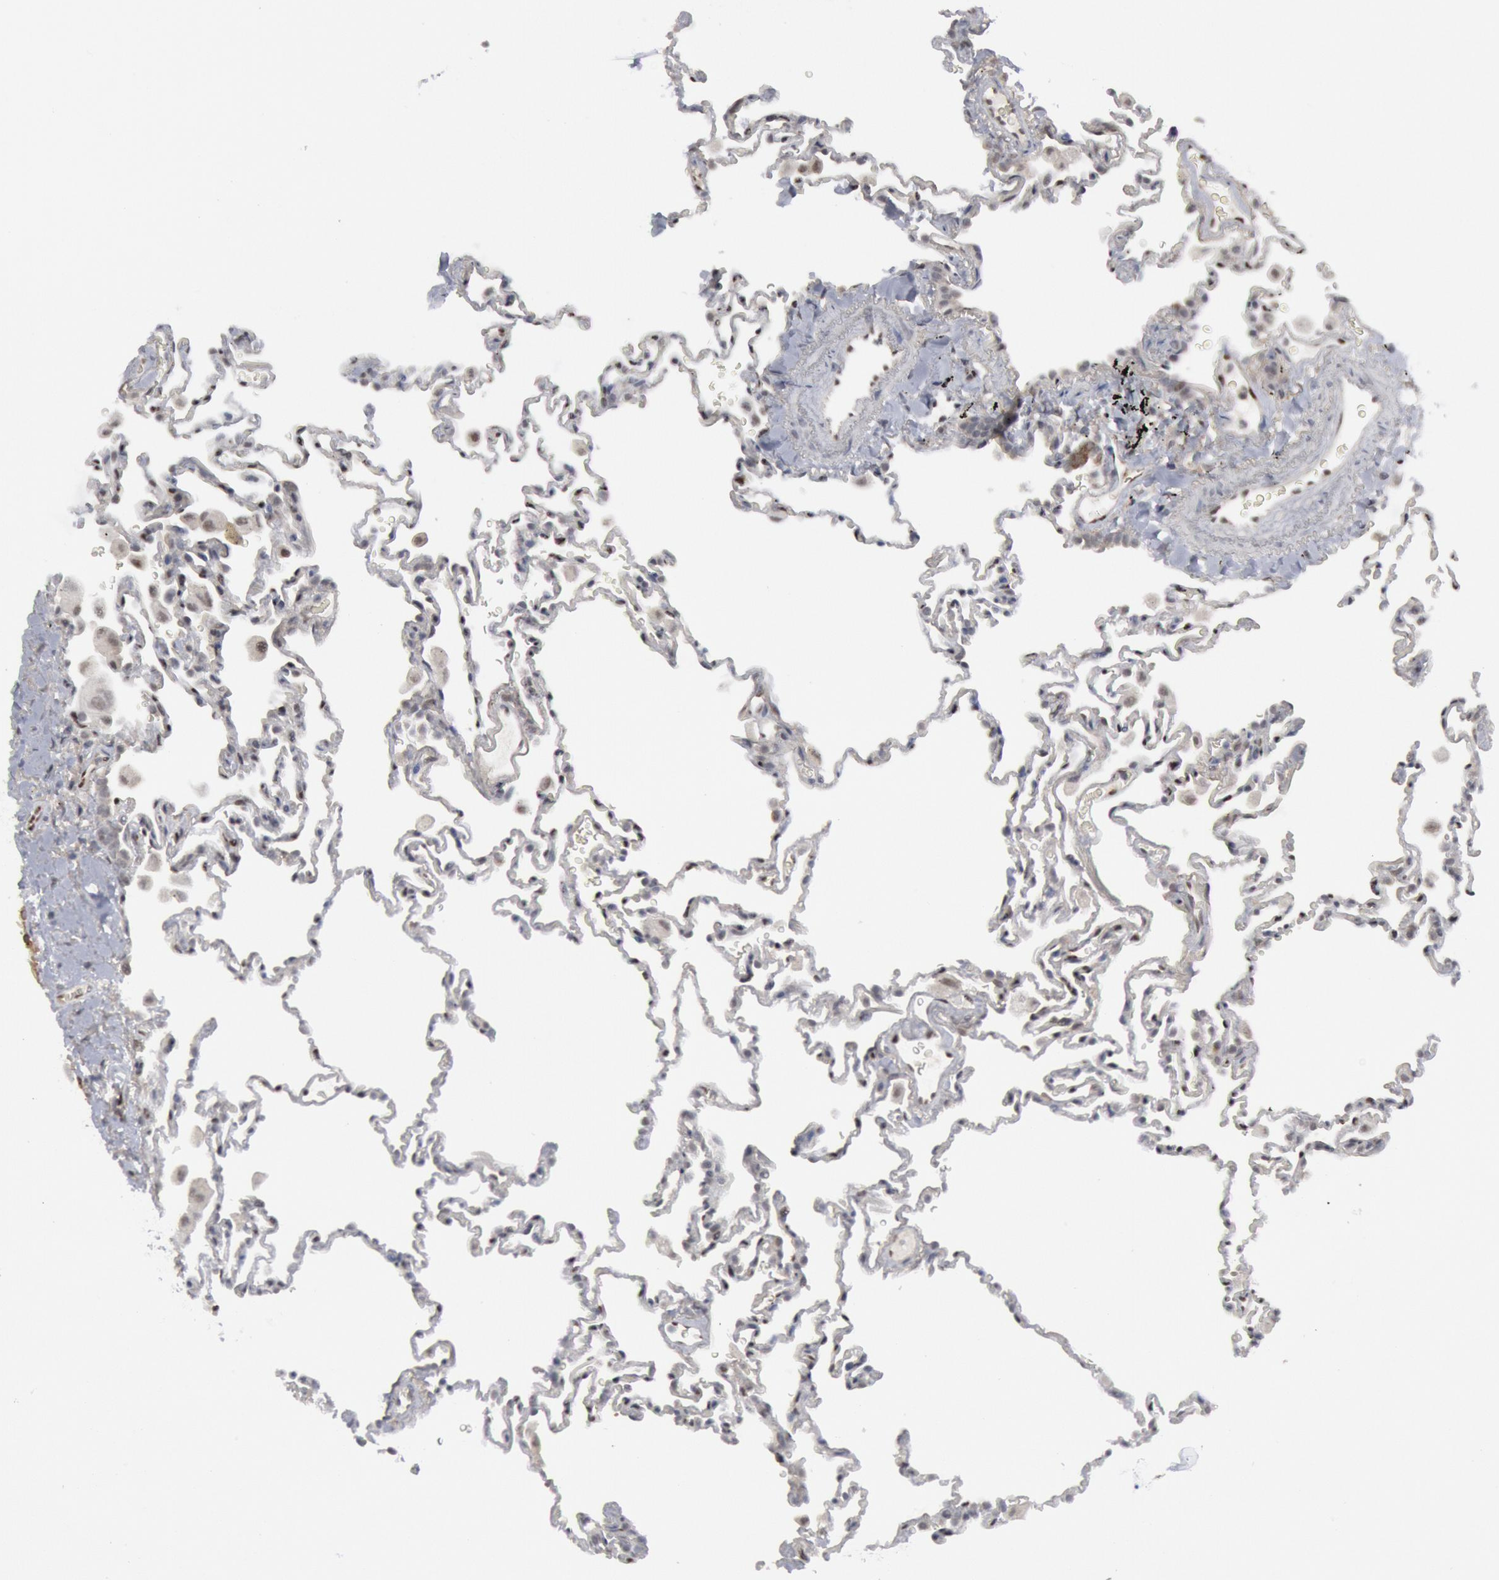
{"staining": {"intensity": "weak", "quantity": "<25%", "location": "nuclear"}, "tissue": "lung", "cell_type": "Alveolar cells", "image_type": "normal", "snomed": [{"axis": "morphology", "description": "Normal tissue, NOS"}, {"axis": "topography", "description": "Lung"}], "caption": "DAB immunohistochemical staining of benign human lung displays no significant expression in alveolar cells. (DAB (3,3'-diaminobenzidine) immunohistochemistry (IHC), high magnification).", "gene": "FOXO1", "patient": {"sex": "male", "age": 59}}